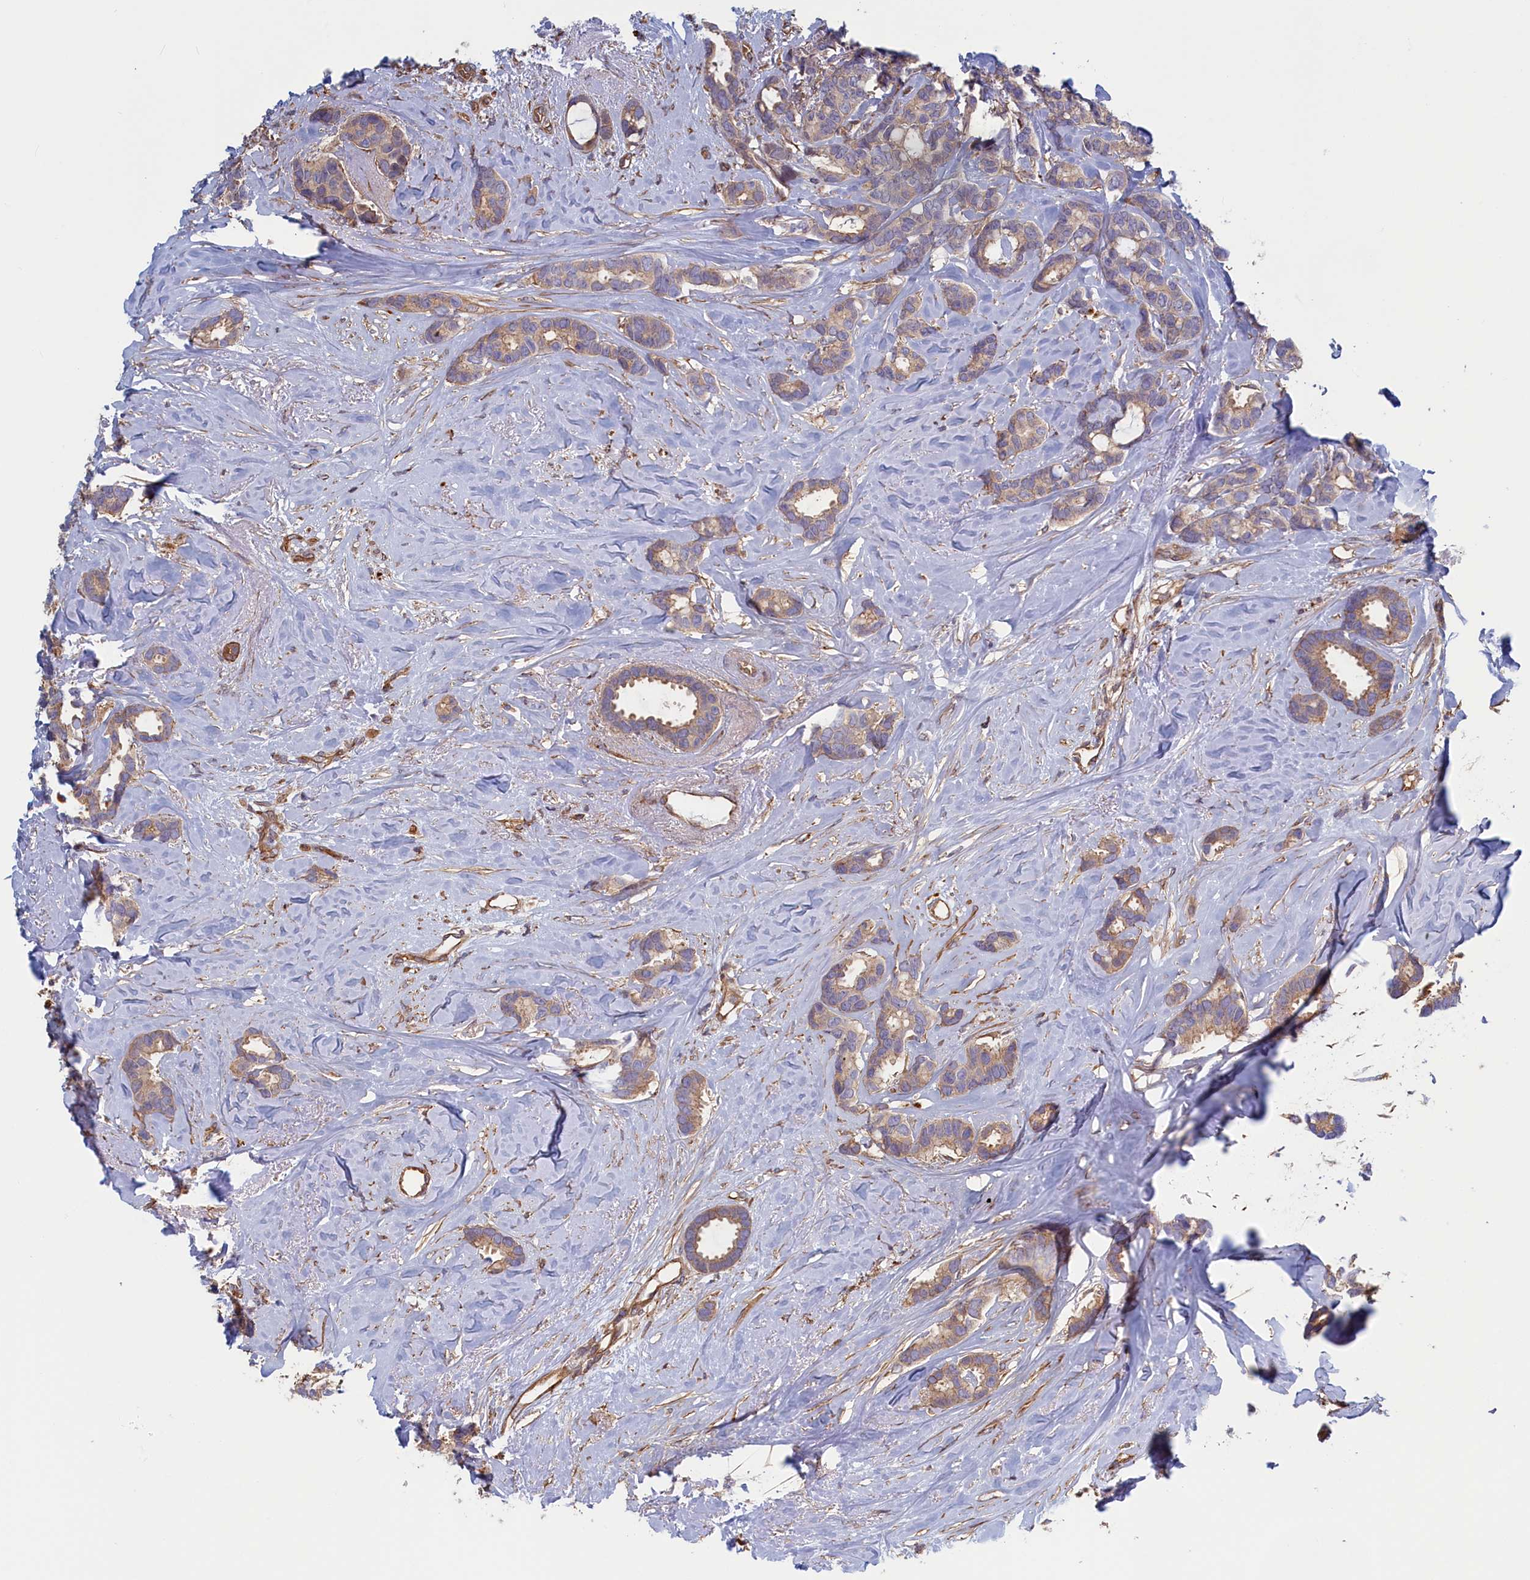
{"staining": {"intensity": "moderate", "quantity": "25%-75%", "location": "cytoplasmic/membranous"}, "tissue": "breast cancer", "cell_type": "Tumor cells", "image_type": "cancer", "snomed": [{"axis": "morphology", "description": "Duct carcinoma"}, {"axis": "topography", "description": "Breast"}], "caption": "Approximately 25%-75% of tumor cells in human breast cancer exhibit moderate cytoplasmic/membranous protein positivity as visualized by brown immunohistochemical staining.", "gene": "RILPL1", "patient": {"sex": "female", "age": 87}}